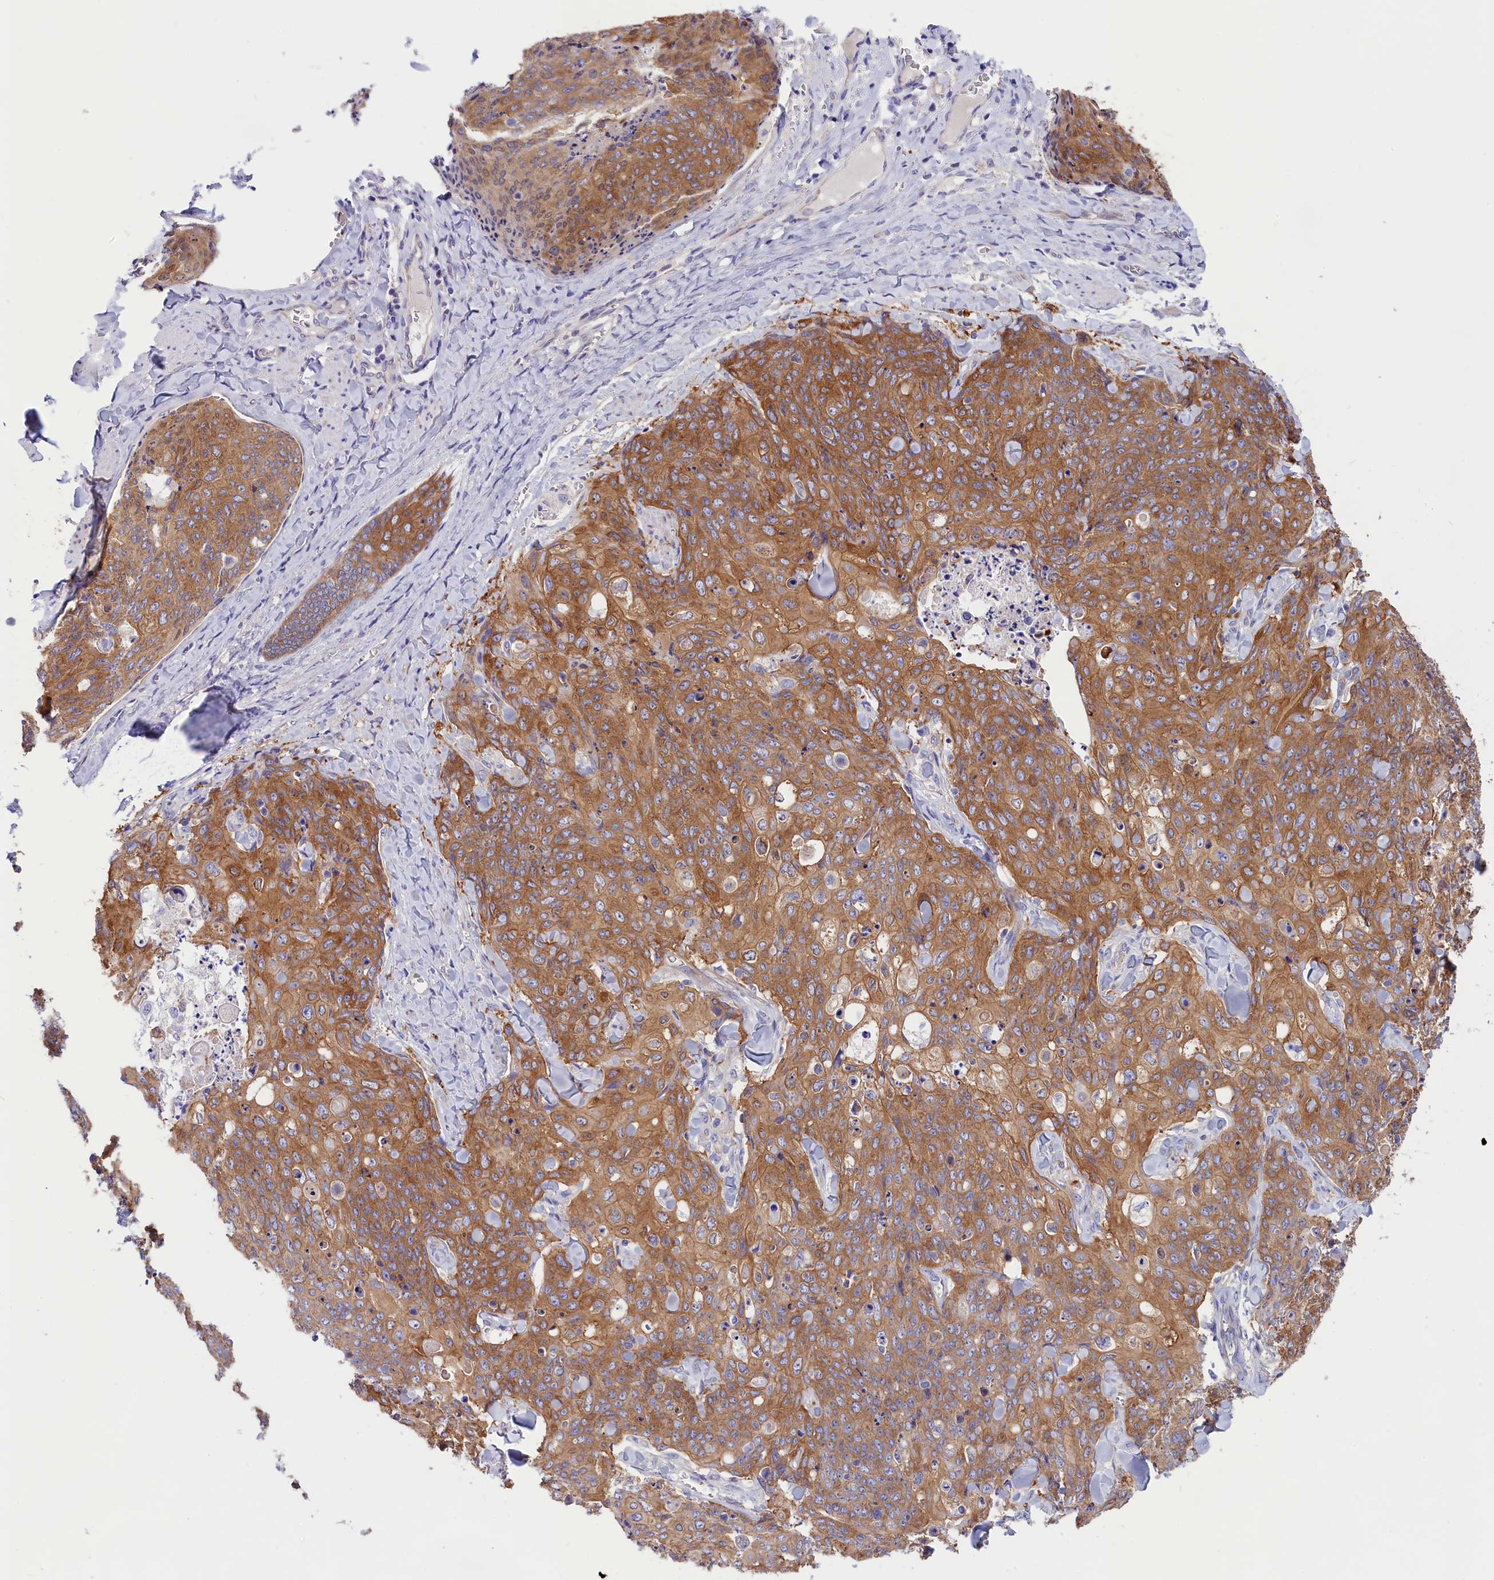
{"staining": {"intensity": "strong", "quantity": ">75%", "location": "cytoplasmic/membranous"}, "tissue": "skin cancer", "cell_type": "Tumor cells", "image_type": "cancer", "snomed": [{"axis": "morphology", "description": "Squamous cell carcinoma, NOS"}, {"axis": "topography", "description": "Skin"}, {"axis": "topography", "description": "Vulva"}], "caption": "Skin cancer (squamous cell carcinoma) stained with a protein marker displays strong staining in tumor cells.", "gene": "PPP1R13L", "patient": {"sex": "female", "age": 85}}